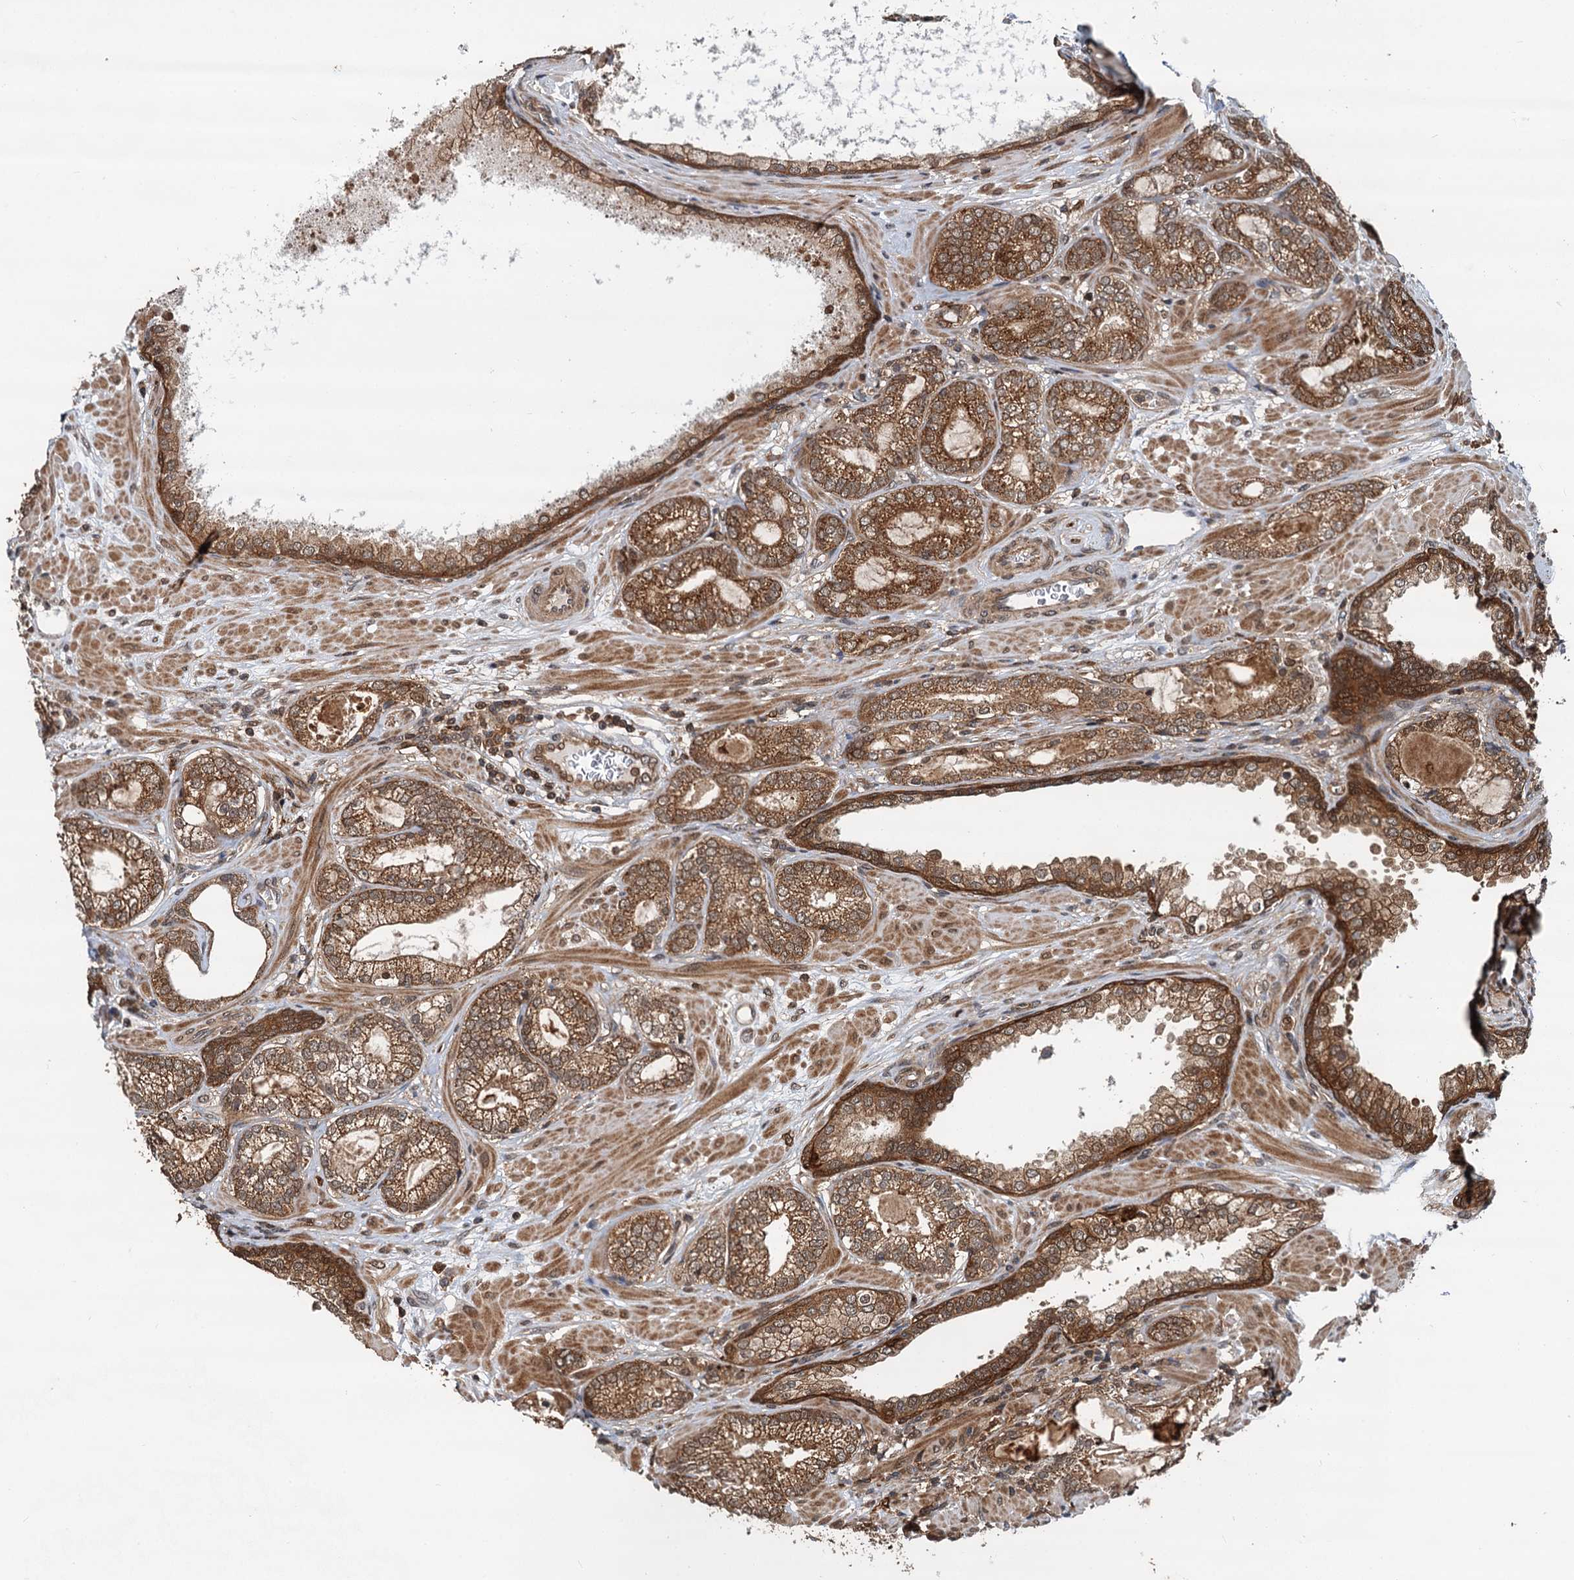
{"staining": {"intensity": "moderate", "quantity": ">75%", "location": "cytoplasmic/membranous"}, "tissue": "prostate cancer", "cell_type": "Tumor cells", "image_type": "cancer", "snomed": [{"axis": "morphology", "description": "Adenocarcinoma, High grade"}, {"axis": "topography", "description": "Prostate"}], "caption": "High-grade adenocarcinoma (prostate) was stained to show a protein in brown. There is medium levels of moderate cytoplasmic/membranous expression in approximately >75% of tumor cells.", "gene": "STUB1", "patient": {"sex": "male", "age": 60}}